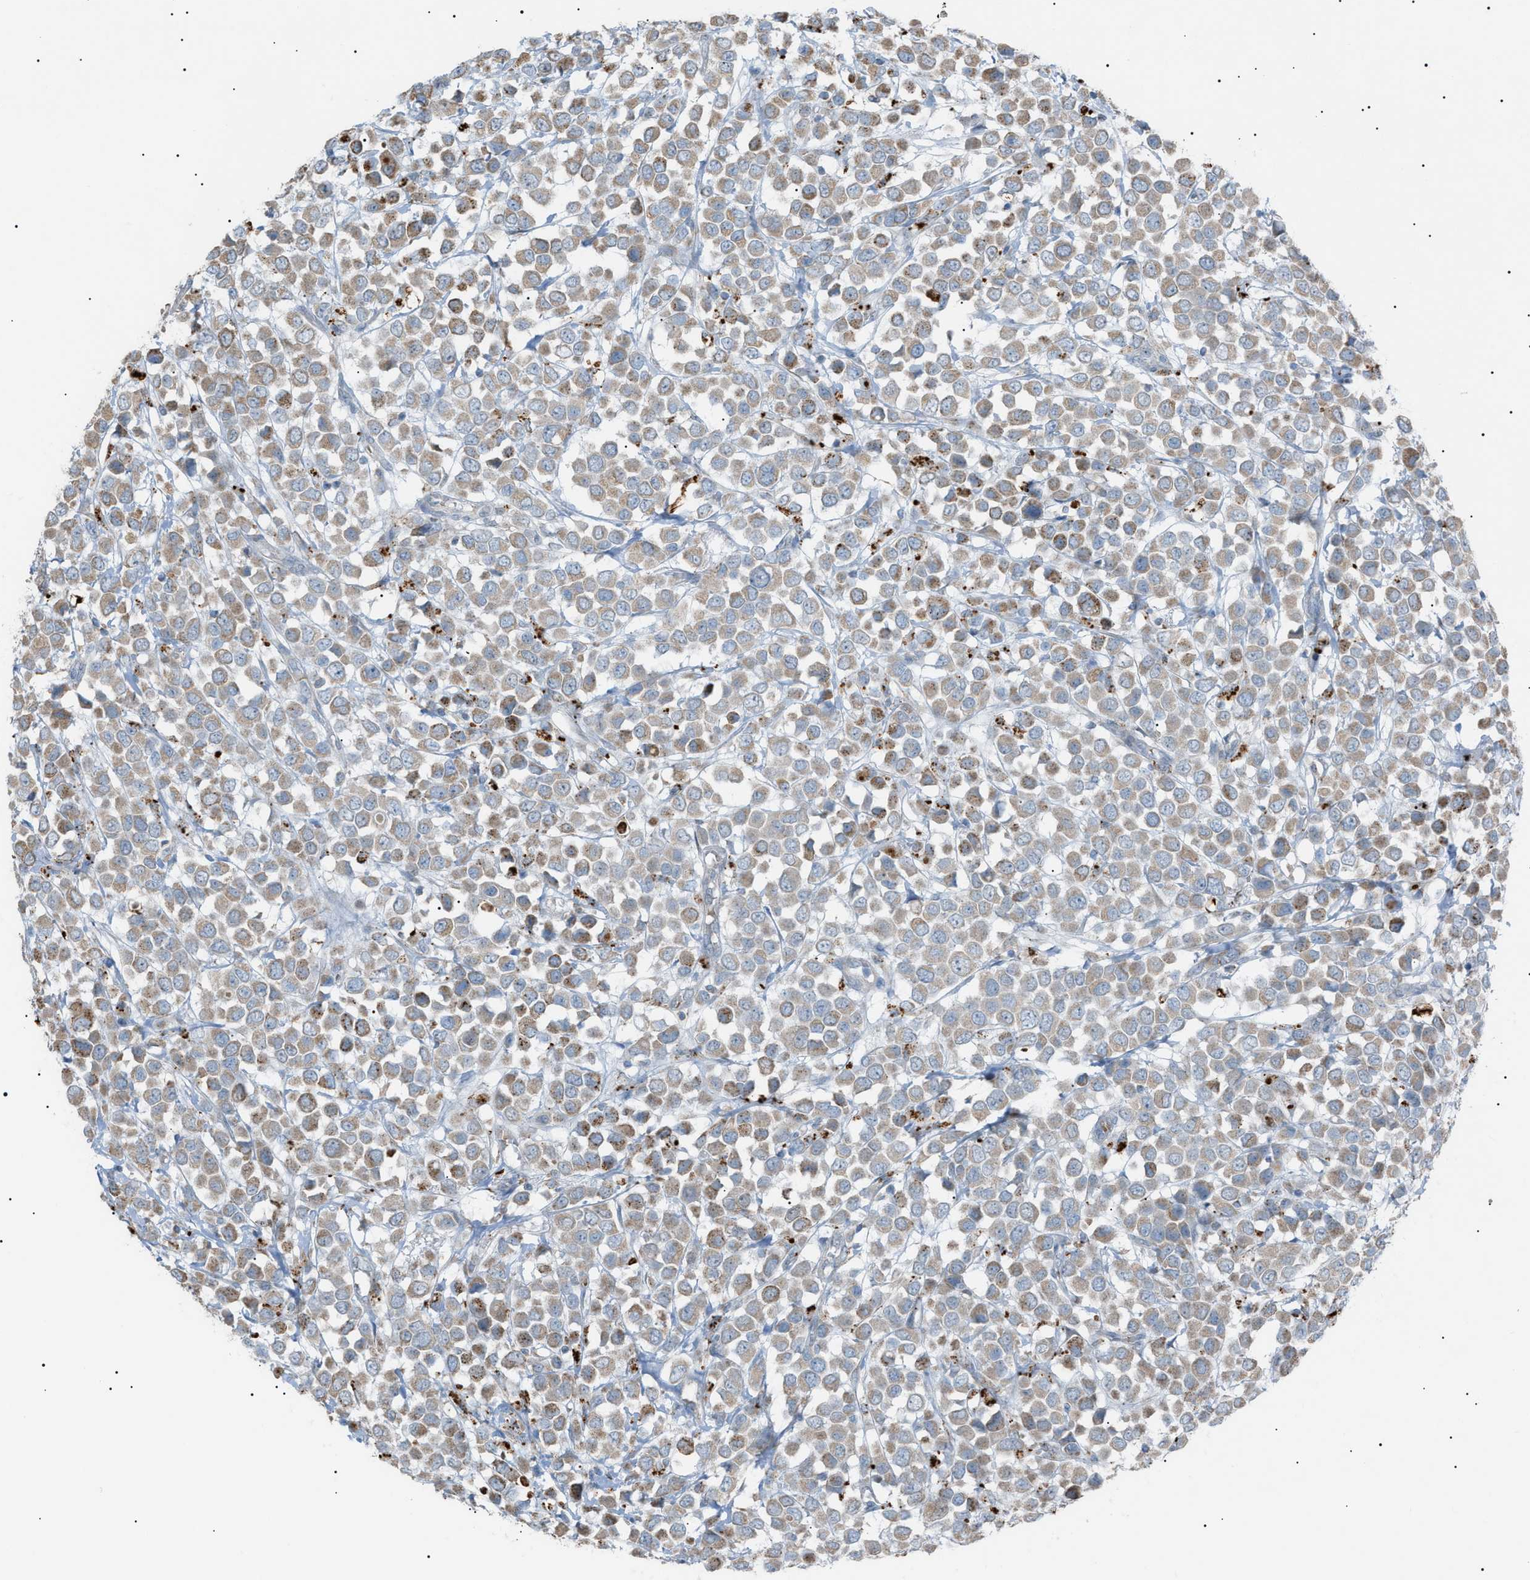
{"staining": {"intensity": "weak", "quantity": ">75%", "location": "cytoplasmic/membranous"}, "tissue": "breast cancer", "cell_type": "Tumor cells", "image_type": "cancer", "snomed": [{"axis": "morphology", "description": "Duct carcinoma"}, {"axis": "topography", "description": "Breast"}], "caption": "Immunohistochemical staining of human breast cancer (infiltrating ductal carcinoma) displays weak cytoplasmic/membranous protein expression in approximately >75% of tumor cells.", "gene": "ZNF516", "patient": {"sex": "female", "age": 61}}